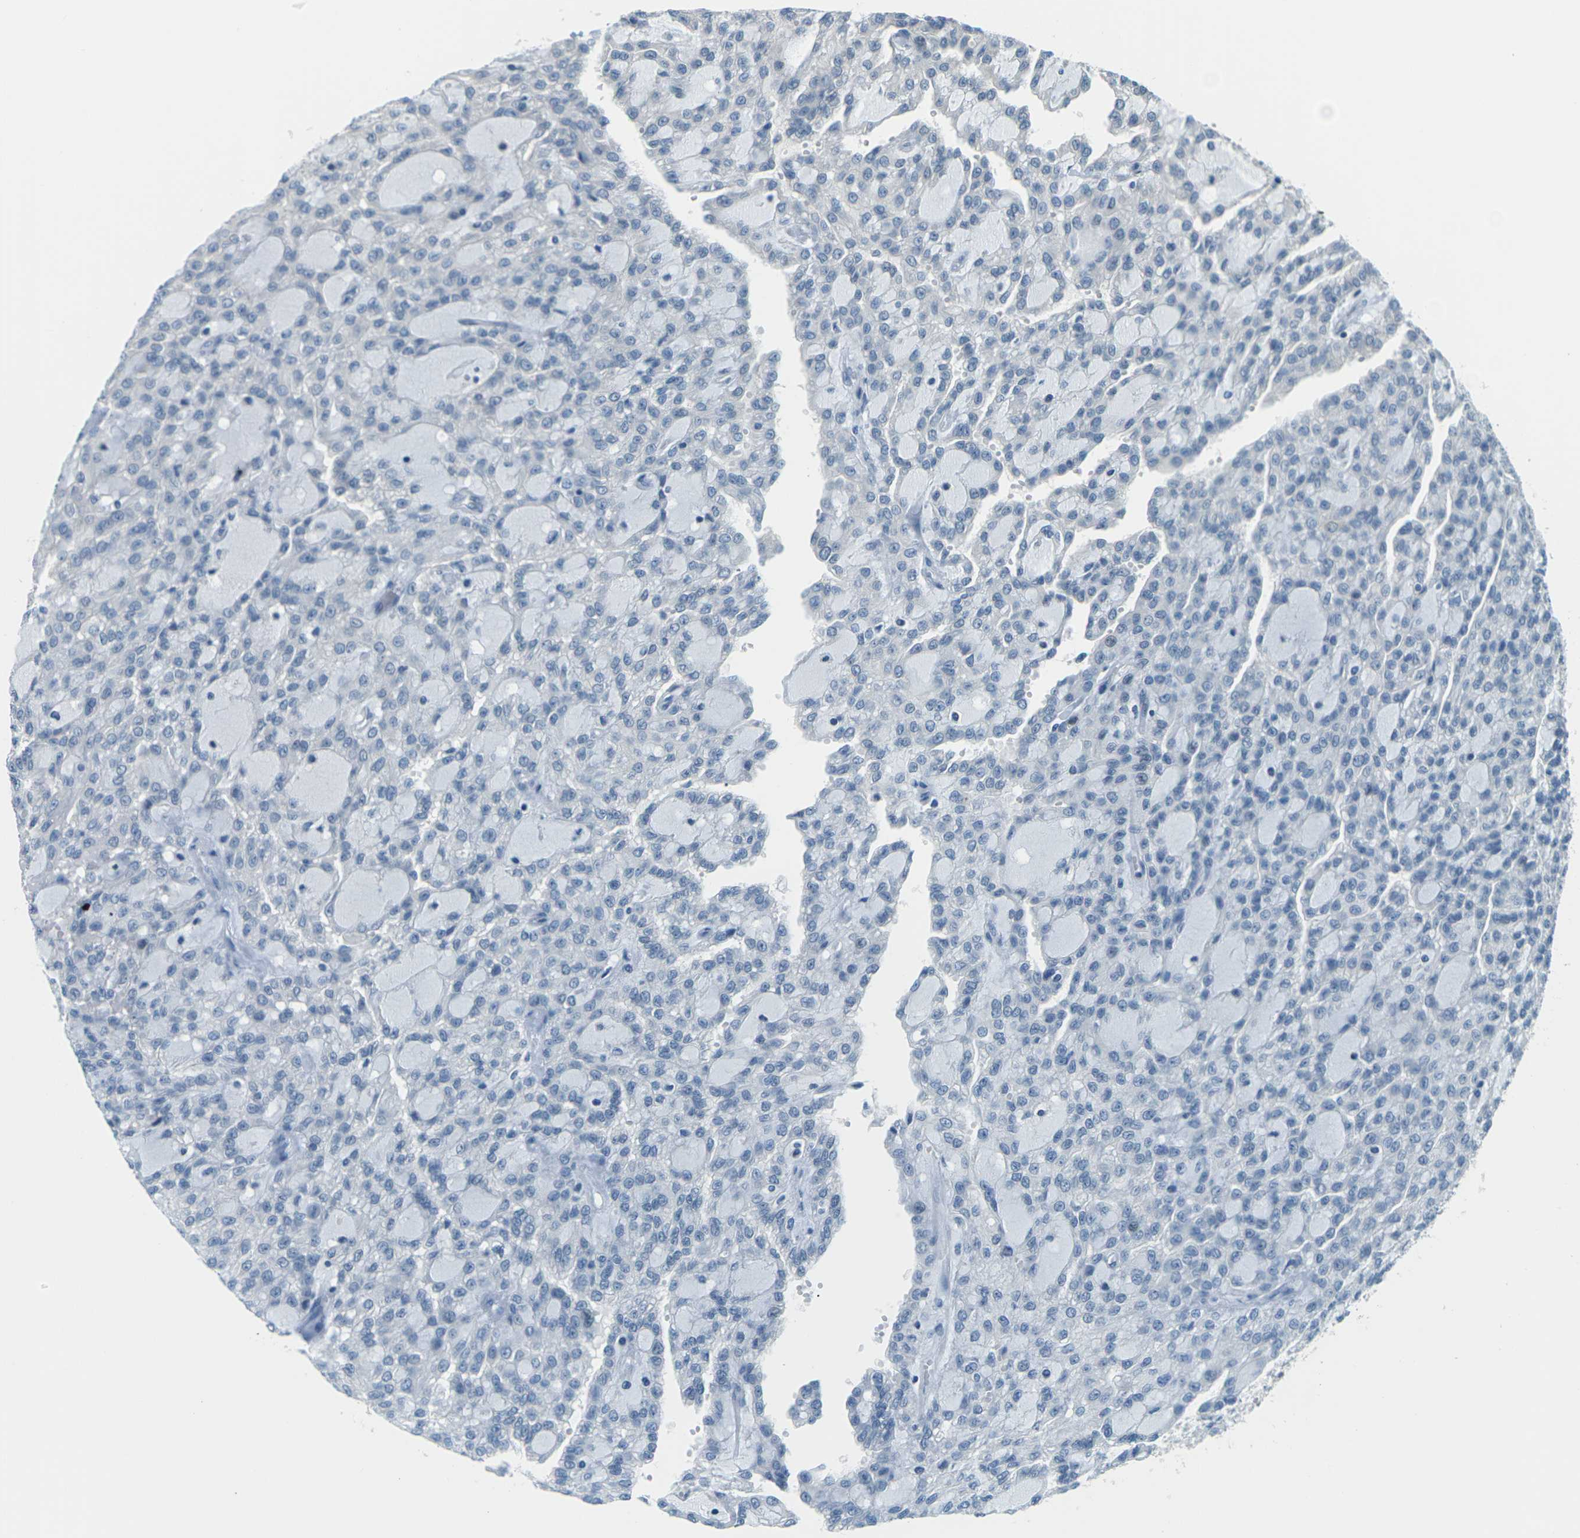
{"staining": {"intensity": "negative", "quantity": "none", "location": "none"}, "tissue": "renal cancer", "cell_type": "Tumor cells", "image_type": "cancer", "snomed": [{"axis": "morphology", "description": "Adenocarcinoma, NOS"}, {"axis": "topography", "description": "Kidney"}], "caption": "Immunohistochemical staining of human renal cancer (adenocarcinoma) displays no significant positivity in tumor cells.", "gene": "SLC13A3", "patient": {"sex": "male", "age": 63}}